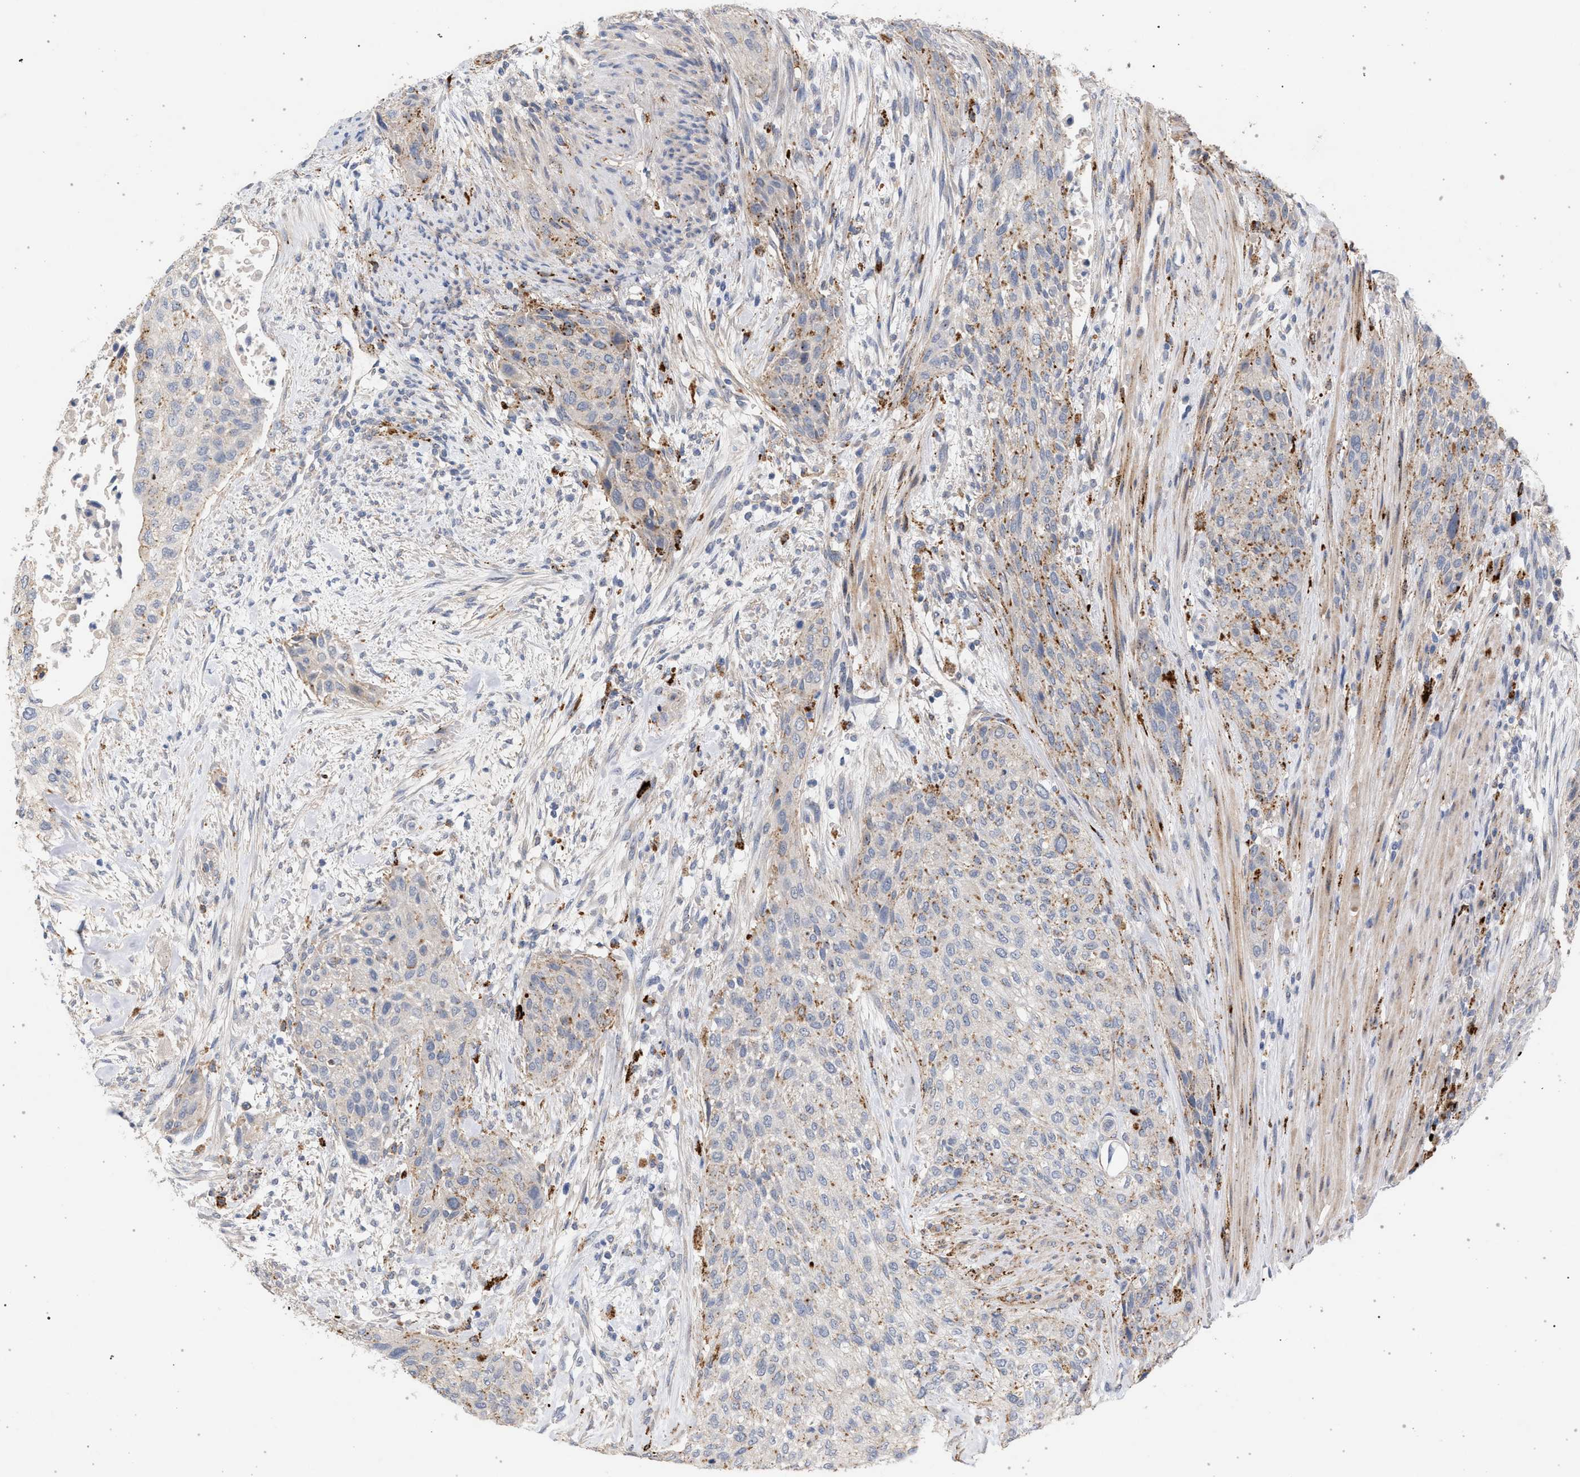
{"staining": {"intensity": "moderate", "quantity": "<25%", "location": "cytoplasmic/membranous"}, "tissue": "urothelial cancer", "cell_type": "Tumor cells", "image_type": "cancer", "snomed": [{"axis": "morphology", "description": "Urothelial carcinoma, Low grade"}, {"axis": "morphology", "description": "Urothelial carcinoma, High grade"}, {"axis": "topography", "description": "Urinary bladder"}], "caption": "Immunohistochemical staining of human urothelial carcinoma (low-grade) displays low levels of moderate cytoplasmic/membranous protein staining in about <25% of tumor cells. The staining was performed using DAB (3,3'-diaminobenzidine), with brown indicating positive protein expression. Nuclei are stained blue with hematoxylin.", "gene": "MAMDC2", "patient": {"sex": "male", "age": 35}}